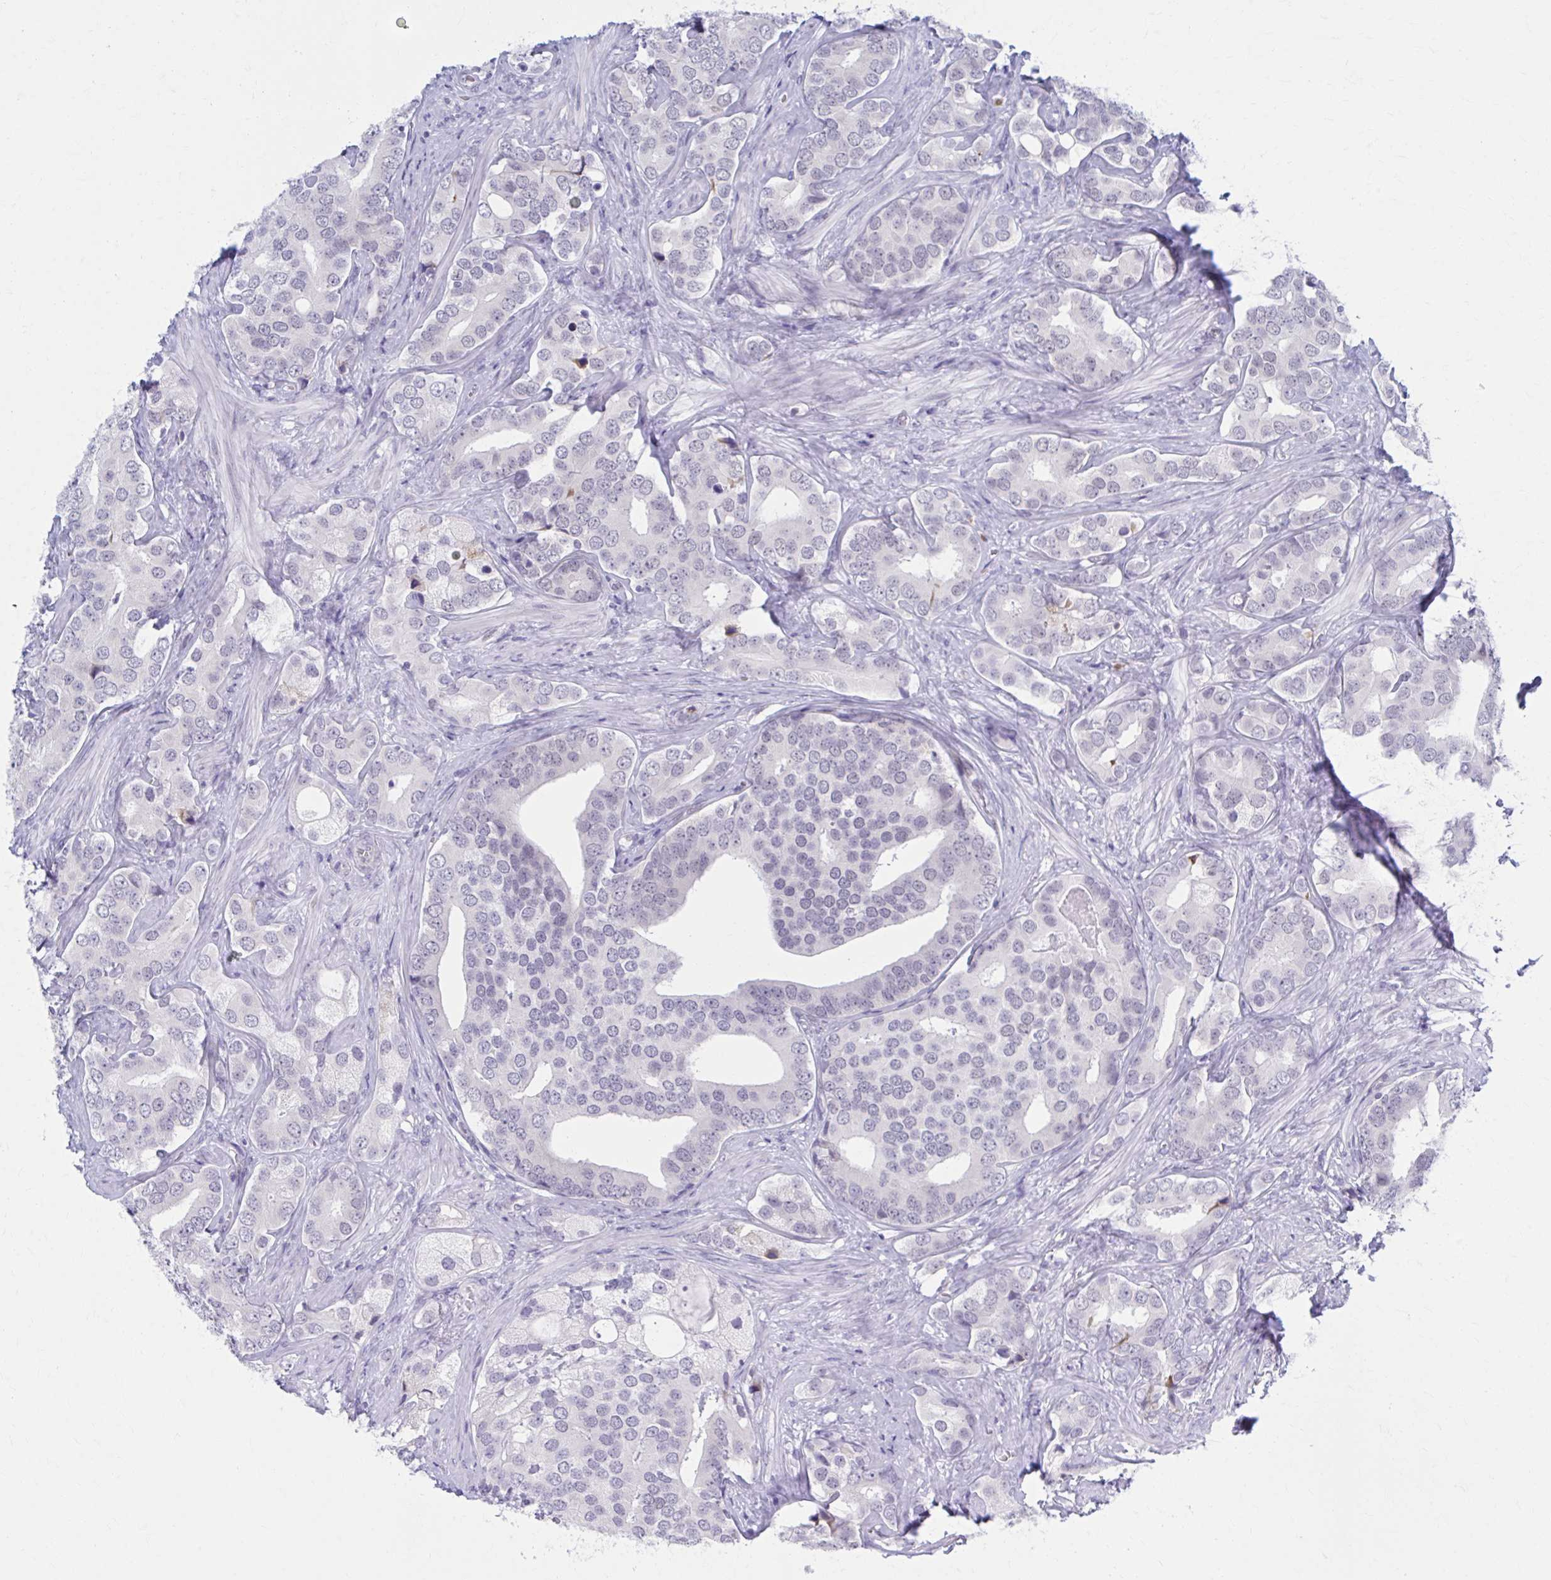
{"staining": {"intensity": "negative", "quantity": "none", "location": "none"}, "tissue": "prostate cancer", "cell_type": "Tumor cells", "image_type": "cancer", "snomed": [{"axis": "morphology", "description": "Adenocarcinoma, High grade"}, {"axis": "topography", "description": "Prostate"}], "caption": "Tumor cells are negative for protein expression in human prostate cancer.", "gene": "CCDC105", "patient": {"sex": "male", "age": 62}}